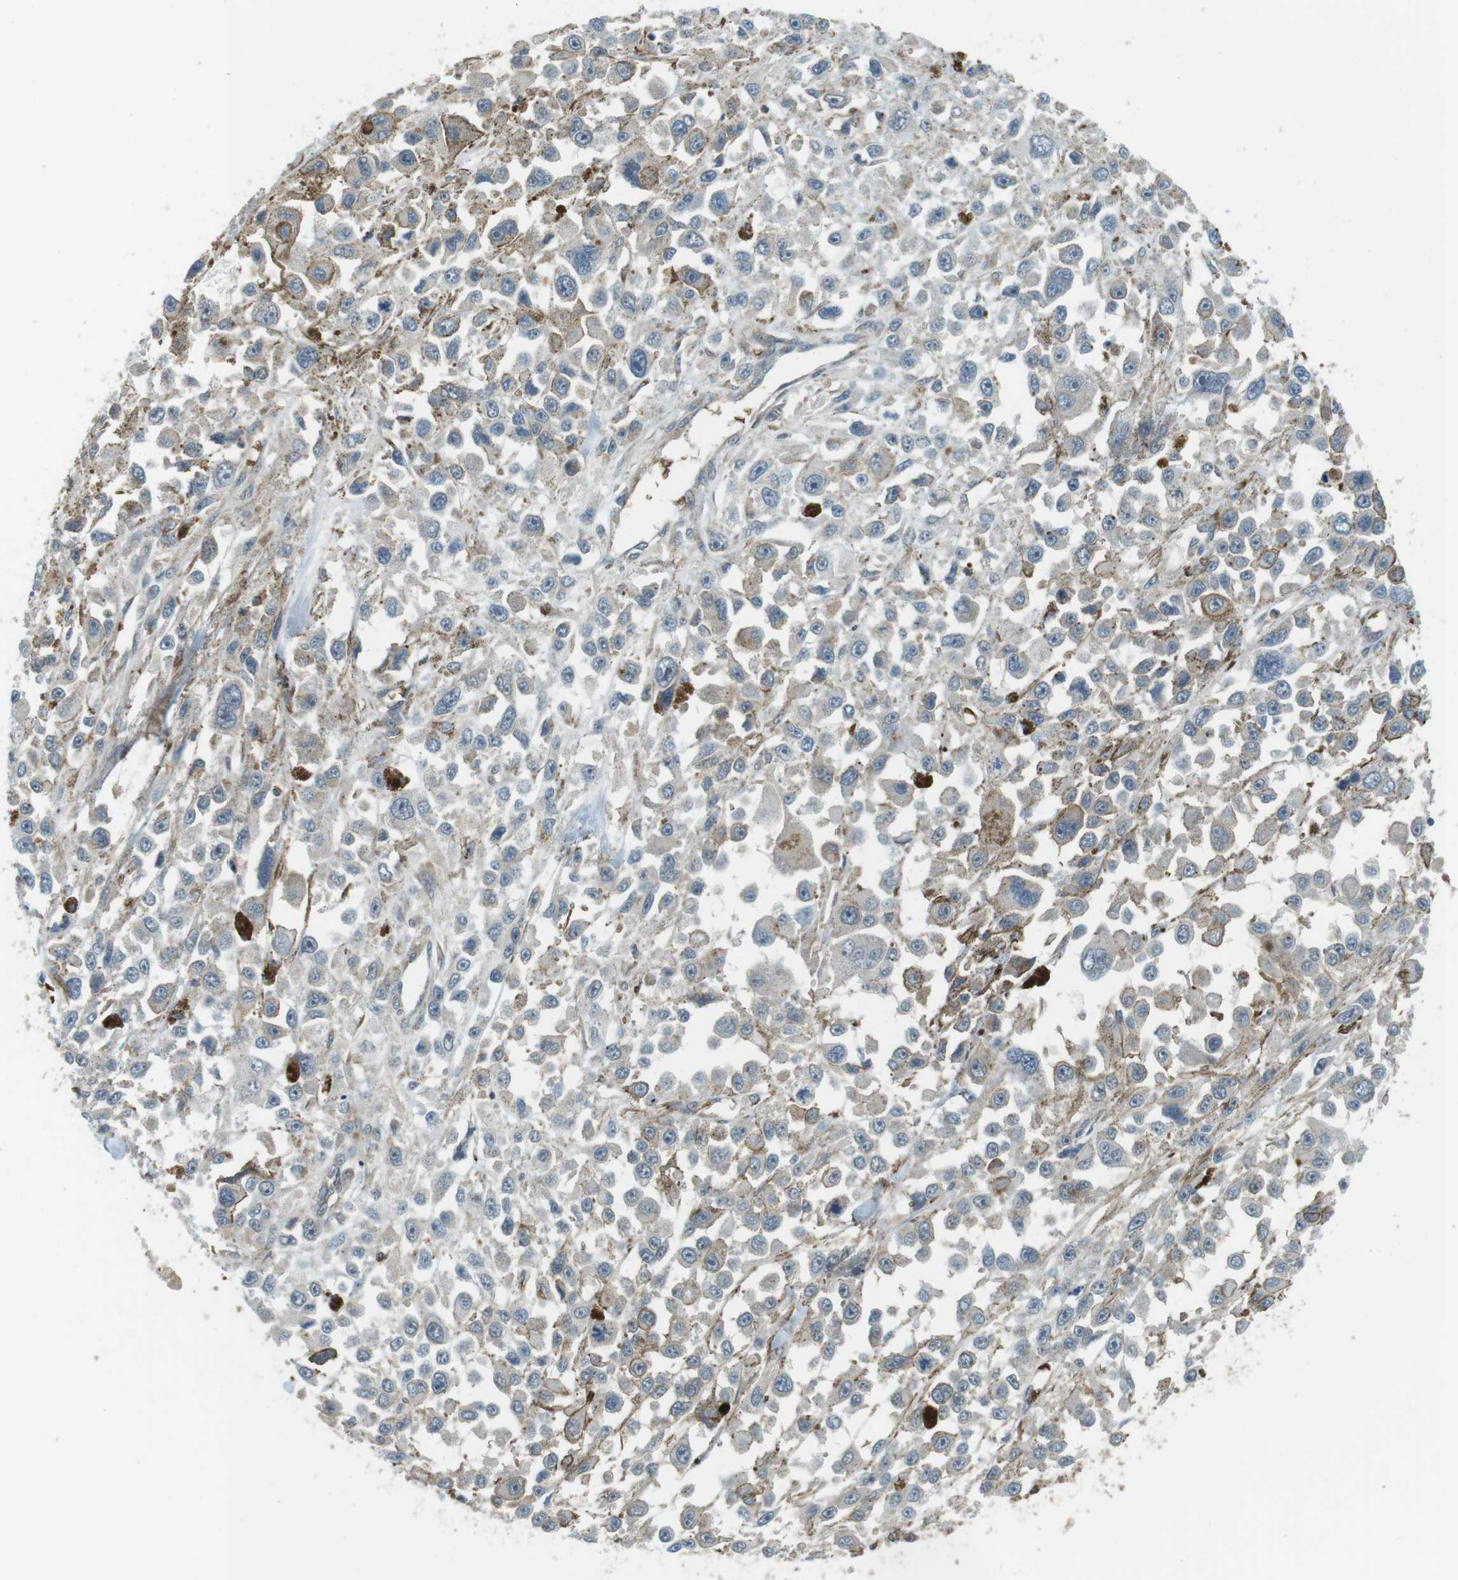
{"staining": {"intensity": "negative", "quantity": "none", "location": "none"}, "tissue": "melanoma", "cell_type": "Tumor cells", "image_type": "cancer", "snomed": [{"axis": "morphology", "description": "Malignant melanoma, Metastatic site"}, {"axis": "topography", "description": "Lymph node"}], "caption": "Protein analysis of melanoma exhibits no significant positivity in tumor cells. (DAB immunohistochemistry (IHC) with hematoxylin counter stain).", "gene": "LRRC3B", "patient": {"sex": "male", "age": 59}}